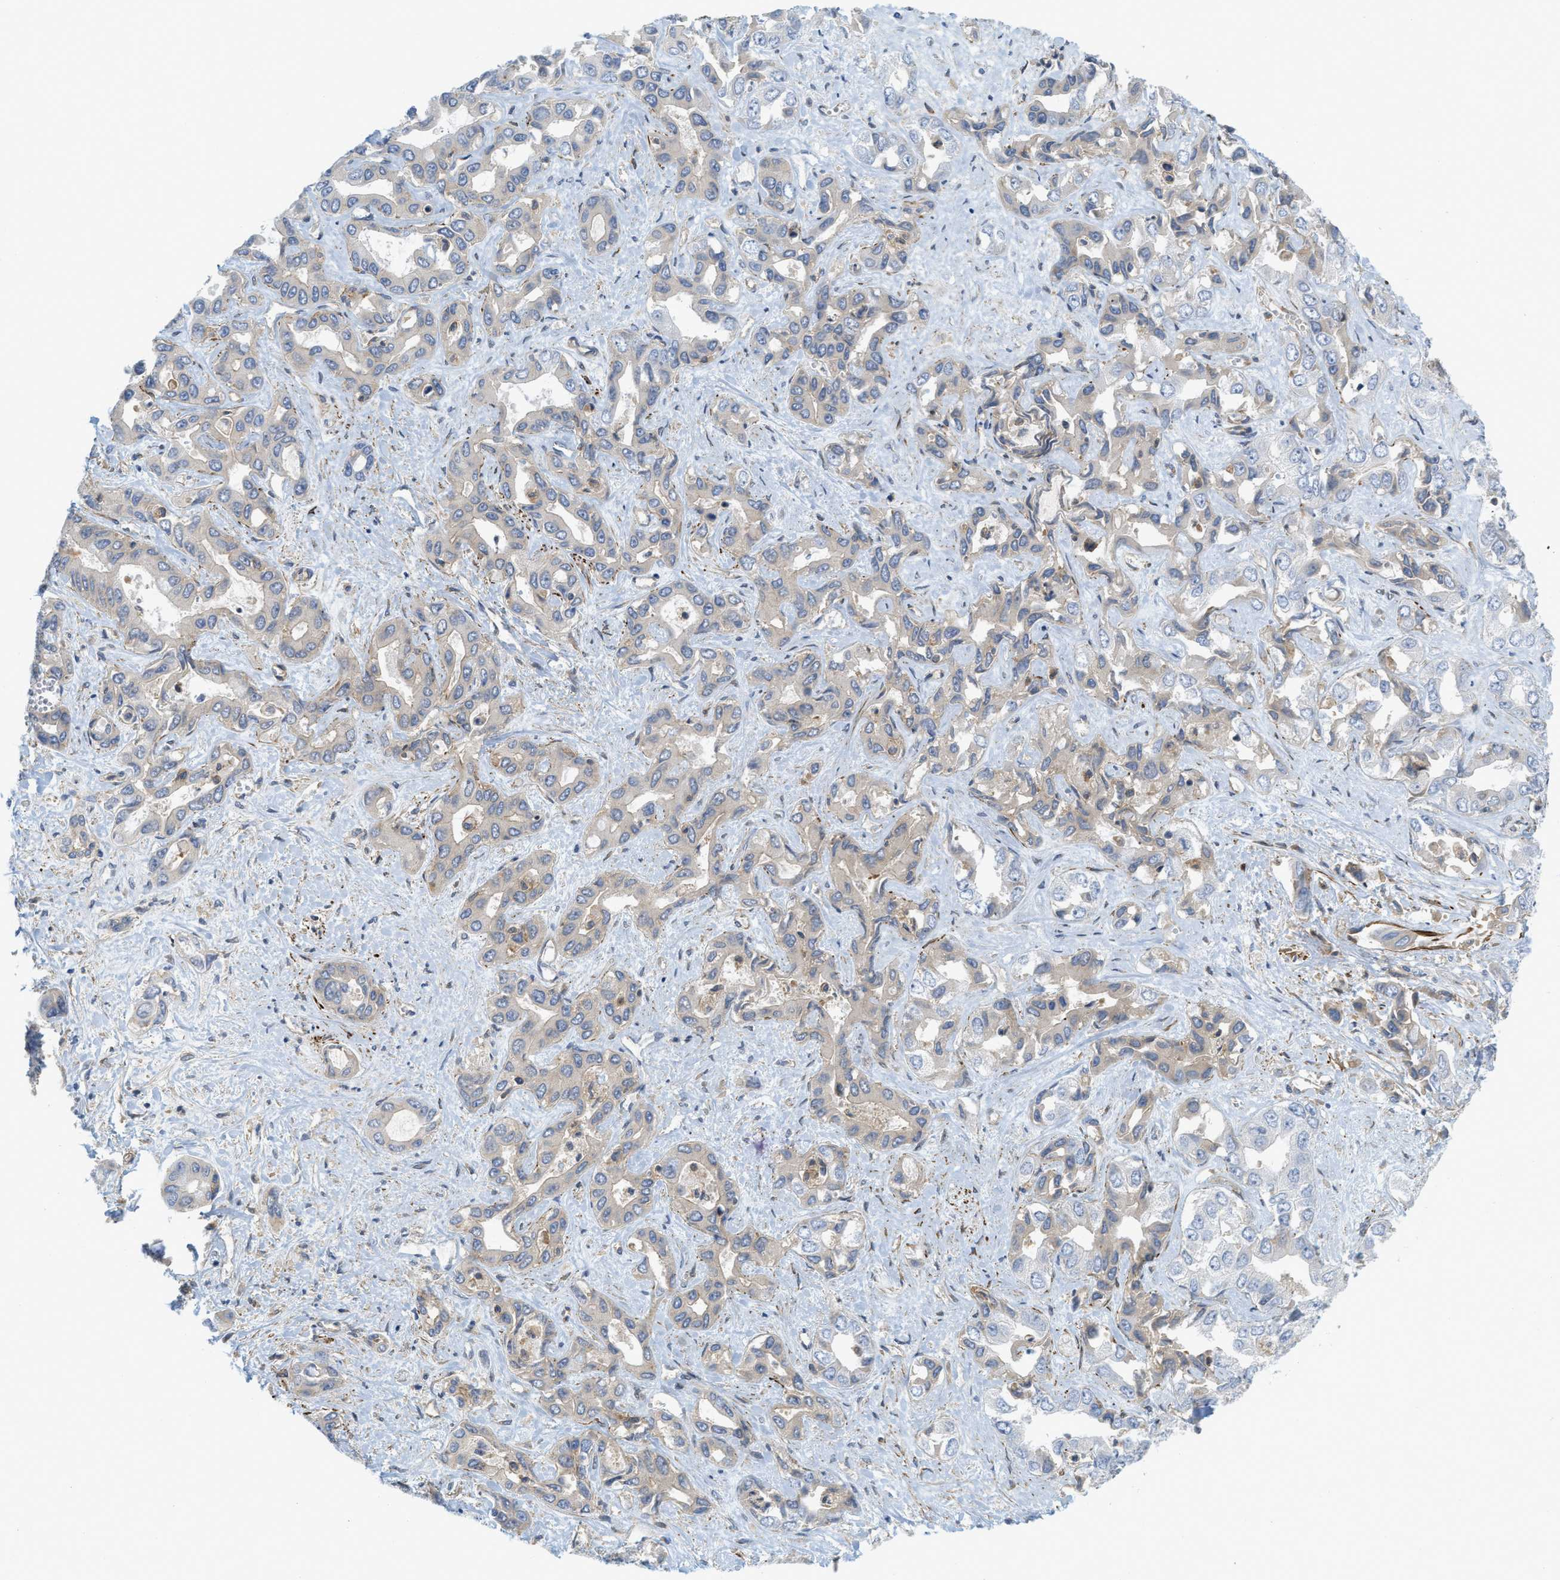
{"staining": {"intensity": "weak", "quantity": "<25%", "location": "cytoplasmic/membranous"}, "tissue": "liver cancer", "cell_type": "Tumor cells", "image_type": "cancer", "snomed": [{"axis": "morphology", "description": "Cholangiocarcinoma"}, {"axis": "topography", "description": "Liver"}], "caption": "The image reveals no staining of tumor cells in cholangiocarcinoma (liver).", "gene": "PICALM", "patient": {"sex": "female", "age": 52}}